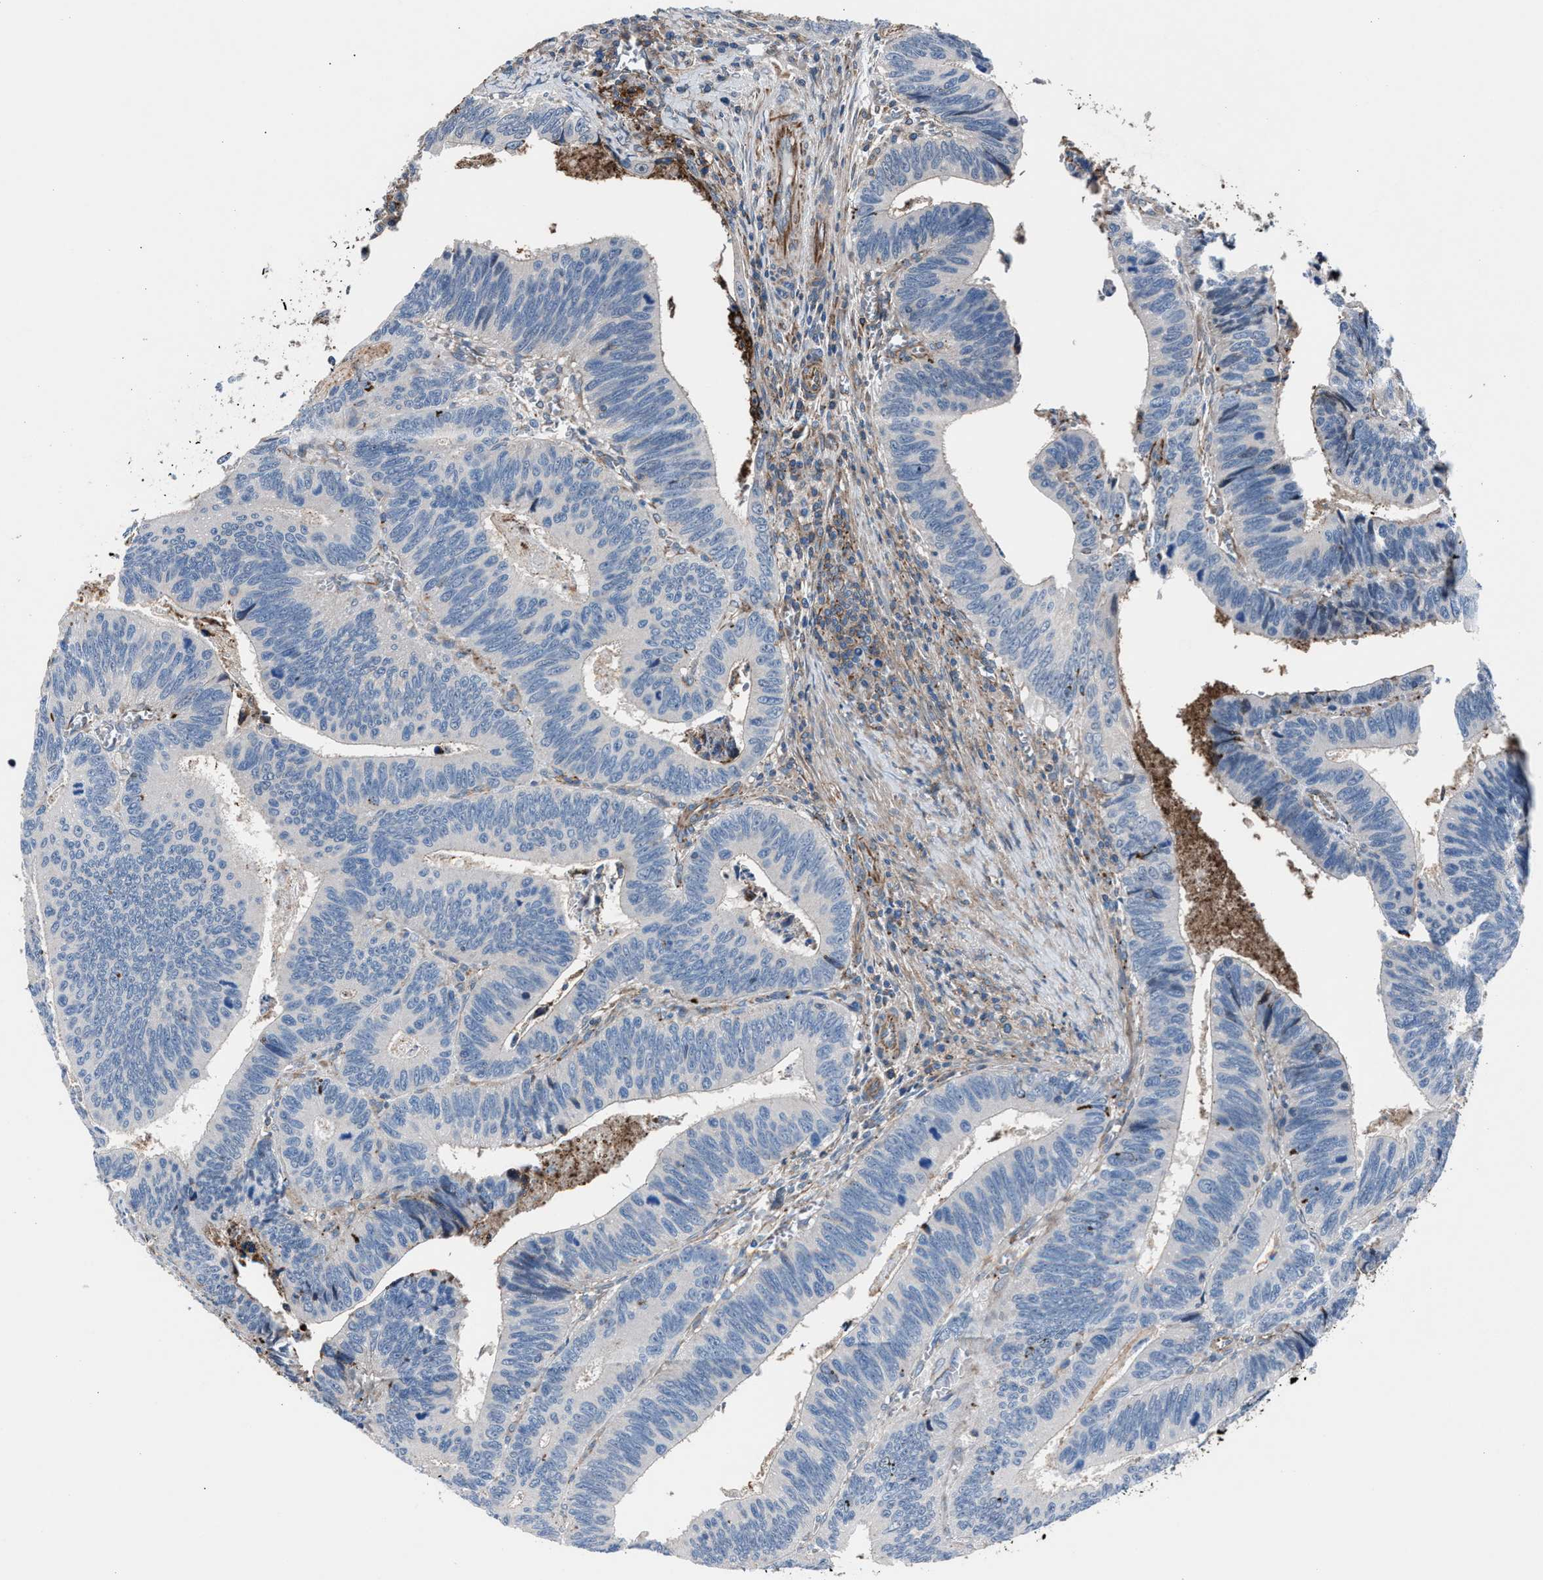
{"staining": {"intensity": "negative", "quantity": "none", "location": "none"}, "tissue": "colorectal cancer", "cell_type": "Tumor cells", "image_type": "cancer", "snomed": [{"axis": "morphology", "description": "Inflammation, NOS"}, {"axis": "morphology", "description": "Adenocarcinoma, NOS"}, {"axis": "topography", "description": "Colon"}], "caption": "A high-resolution image shows immunohistochemistry (IHC) staining of colorectal cancer, which displays no significant positivity in tumor cells.", "gene": "MFSD11", "patient": {"sex": "male", "age": 72}}